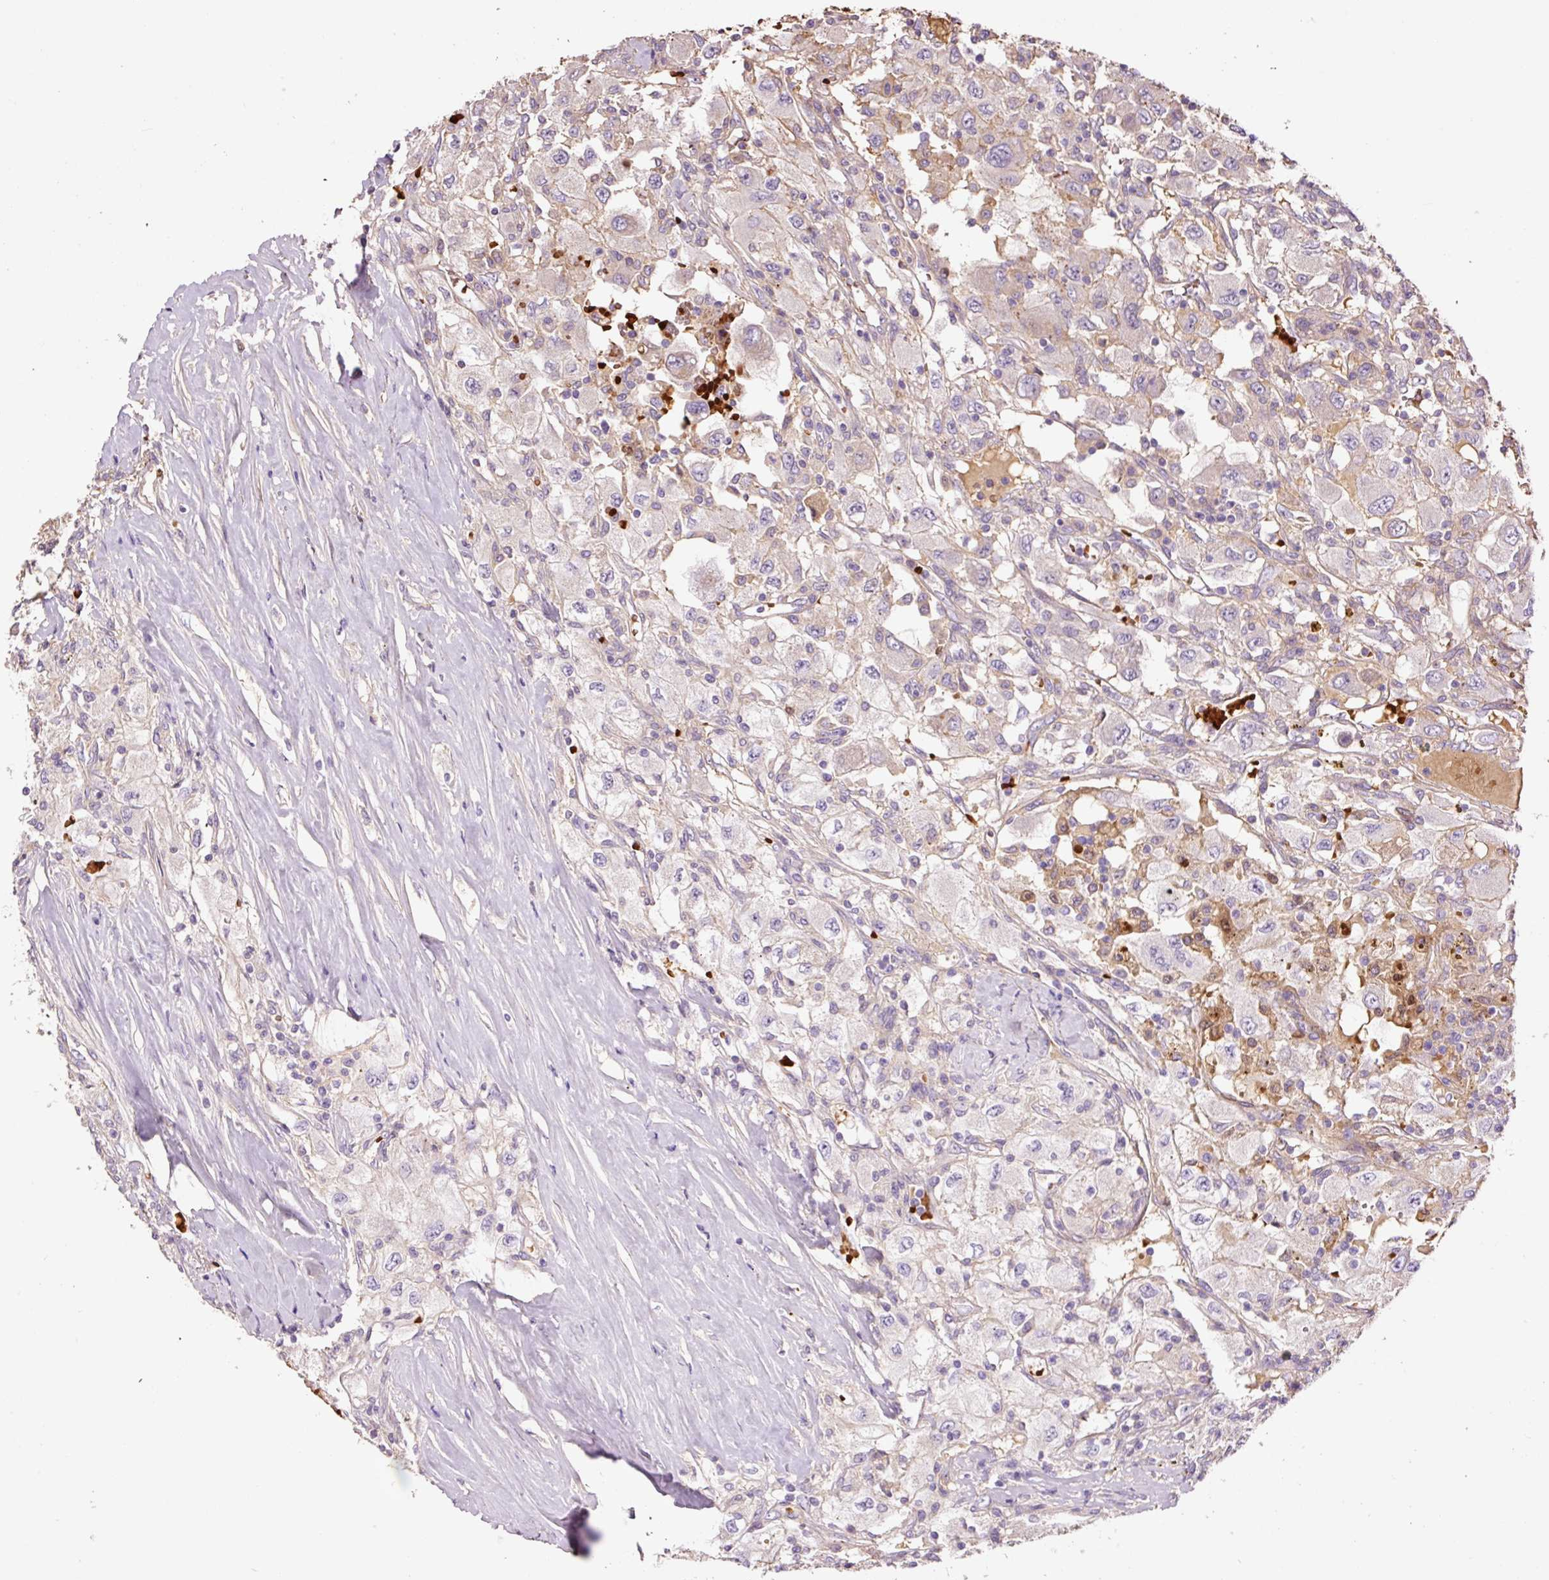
{"staining": {"intensity": "negative", "quantity": "none", "location": "none"}, "tissue": "renal cancer", "cell_type": "Tumor cells", "image_type": "cancer", "snomed": [{"axis": "morphology", "description": "Adenocarcinoma, NOS"}, {"axis": "topography", "description": "Kidney"}], "caption": "Tumor cells show no significant staining in adenocarcinoma (renal).", "gene": "TMEM235", "patient": {"sex": "female", "age": 67}}